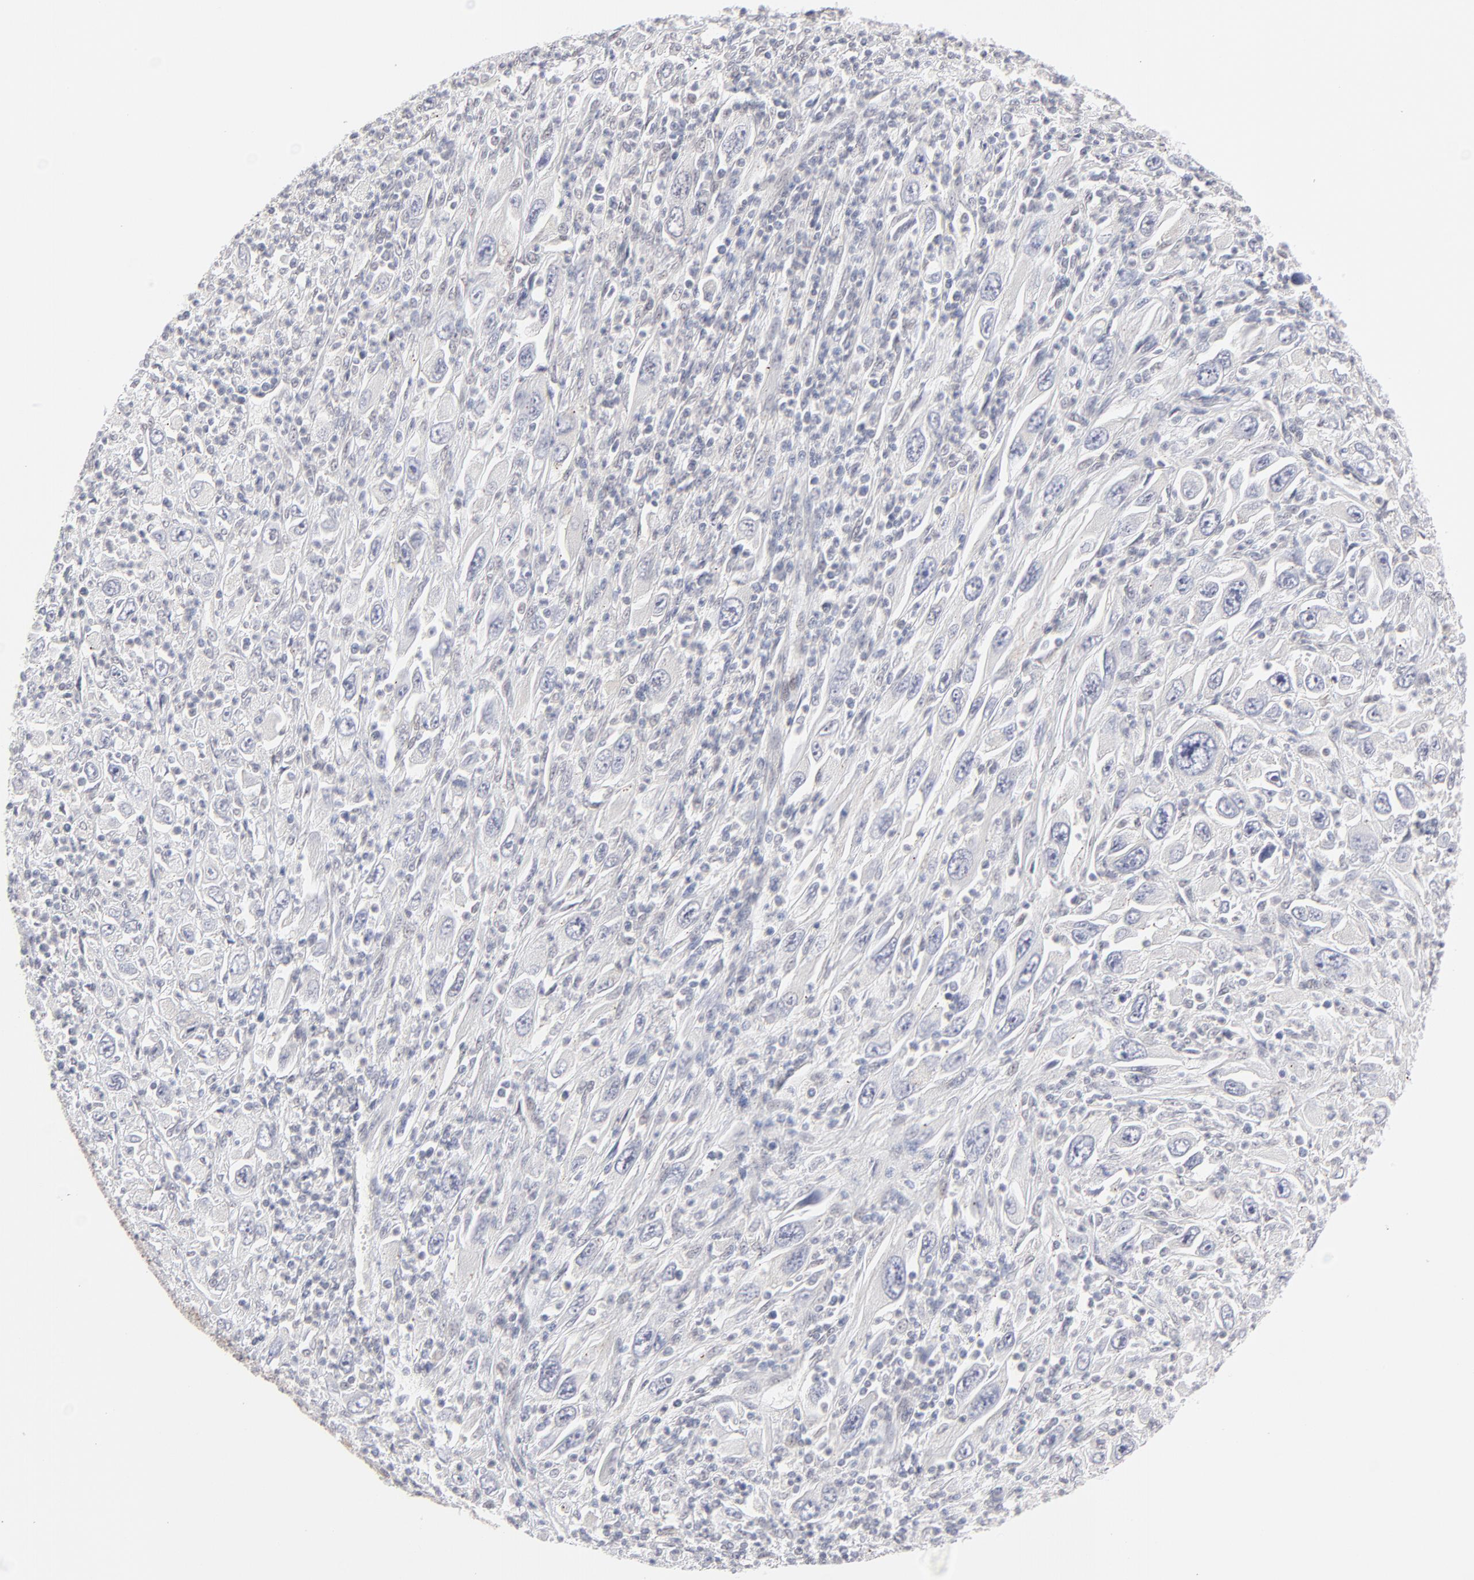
{"staining": {"intensity": "weak", "quantity": "25%-75%", "location": "cytoplasmic/membranous"}, "tissue": "melanoma", "cell_type": "Tumor cells", "image_type": "cancer", "snomed": [{"axis": "morphology", "description": "Malignant melanoma, Metastatic site"}, {"axis": "topography", "description": "Skin"}], "caption": "A low amount of weak cytoplasmic/membranous staining is identified in approximately 25%-75% of tumor cells in melanoma tissue.", "gene": "NBN", "patient": {"sex": "female", "age": 56}}